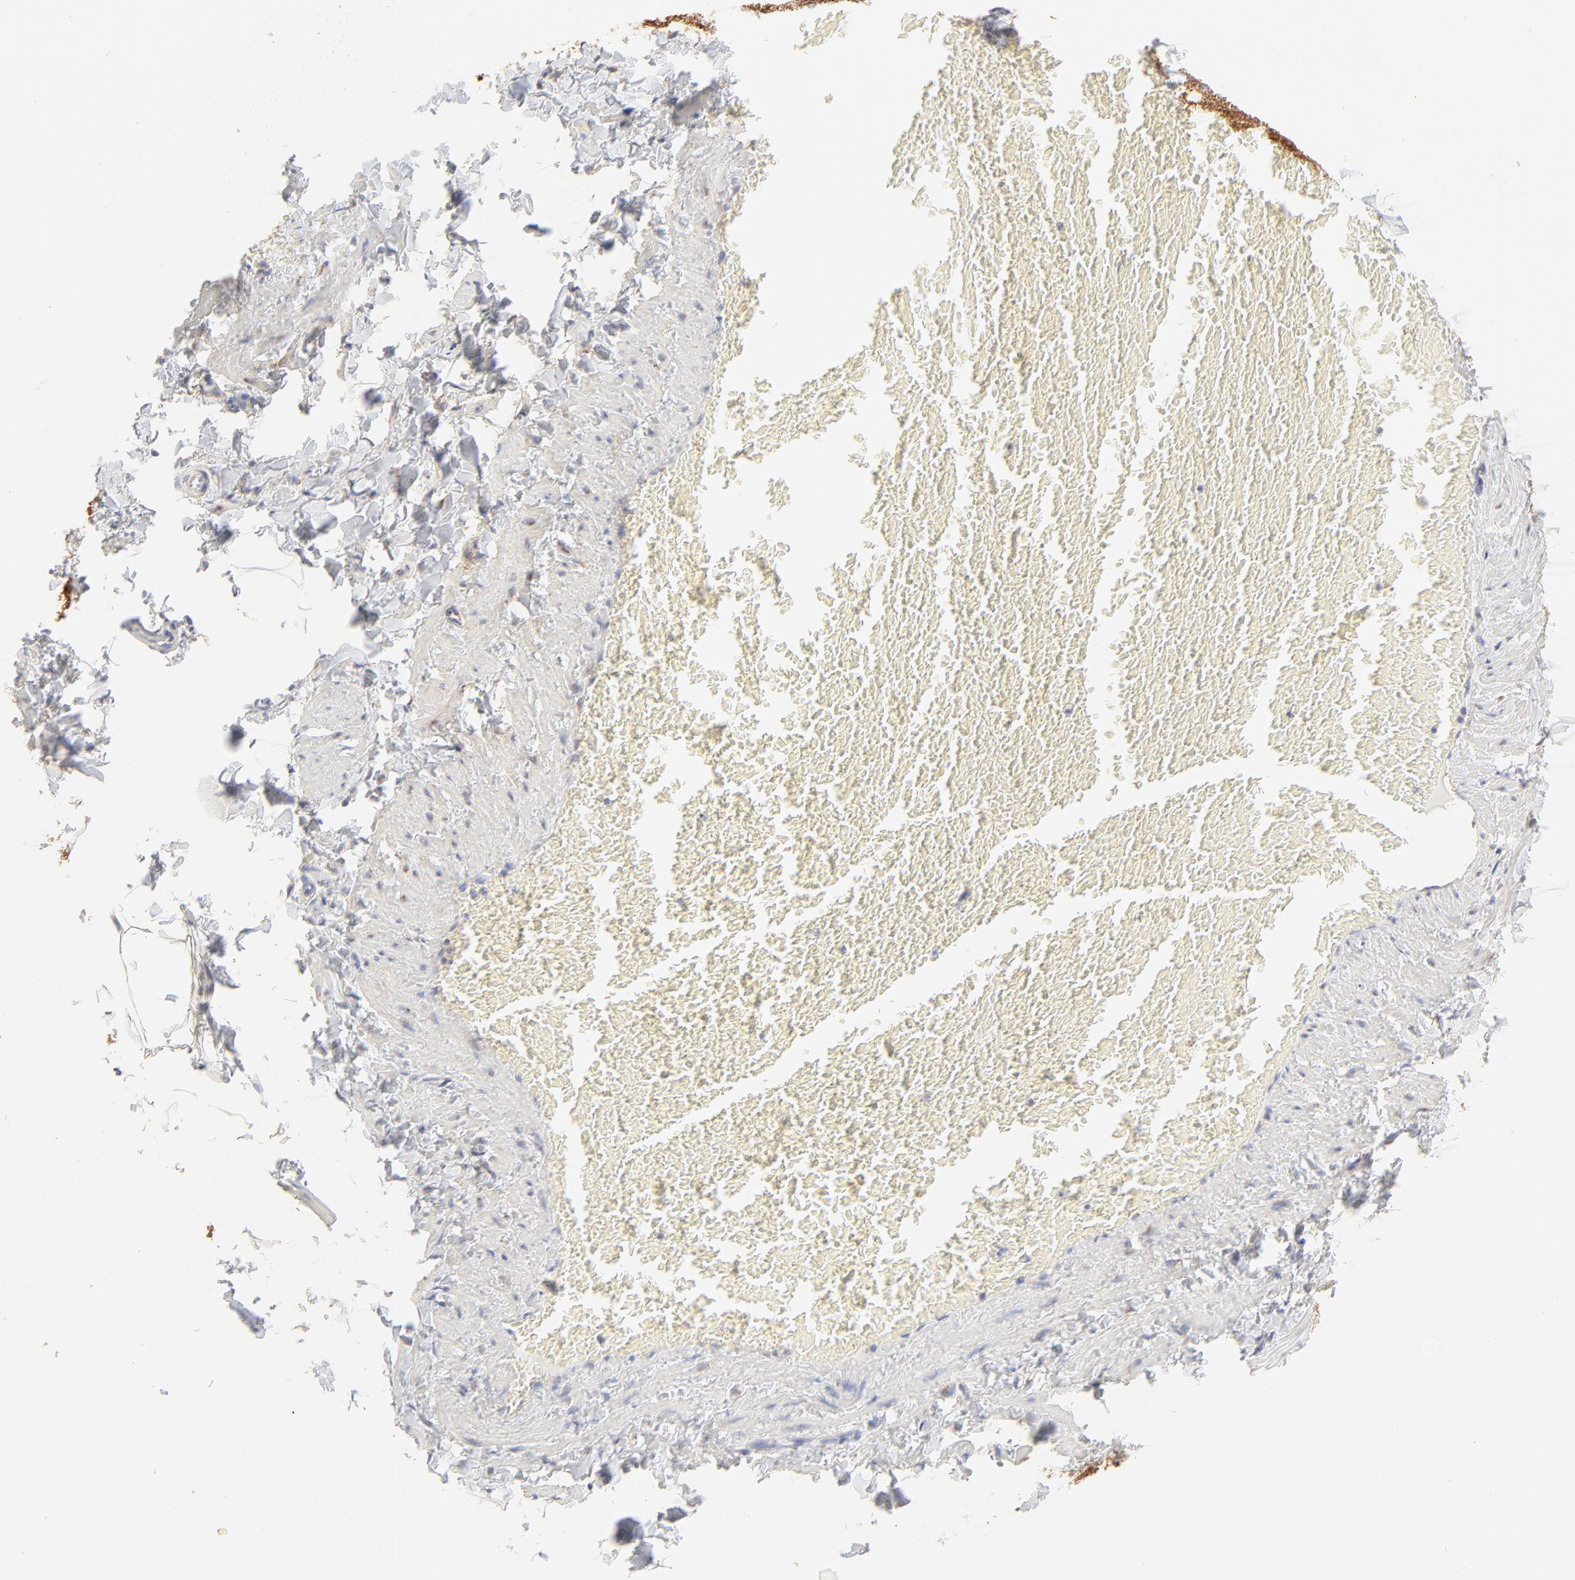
{"staining": {"intensity": "weak", "quantity": ">75%", "location": "cytoplasmic/membranous"}, "tissue": "adipose tissue", "cell_type": "Adipocytes", "image_type": "normal", "snomed": [{"axis": "morphology", "description": "Normal tissue, NOS"}, {"axis": "topography", "description": "Vascular tissue"}], "caption": "Immunohistochemical staining of unremarkable adipose tissue displays low levels of weak cytoplasmic/membranous expression in about >75% of adipocytes.", "gene": "CLTB", "patient": {"sex": "male", "age": 41}}